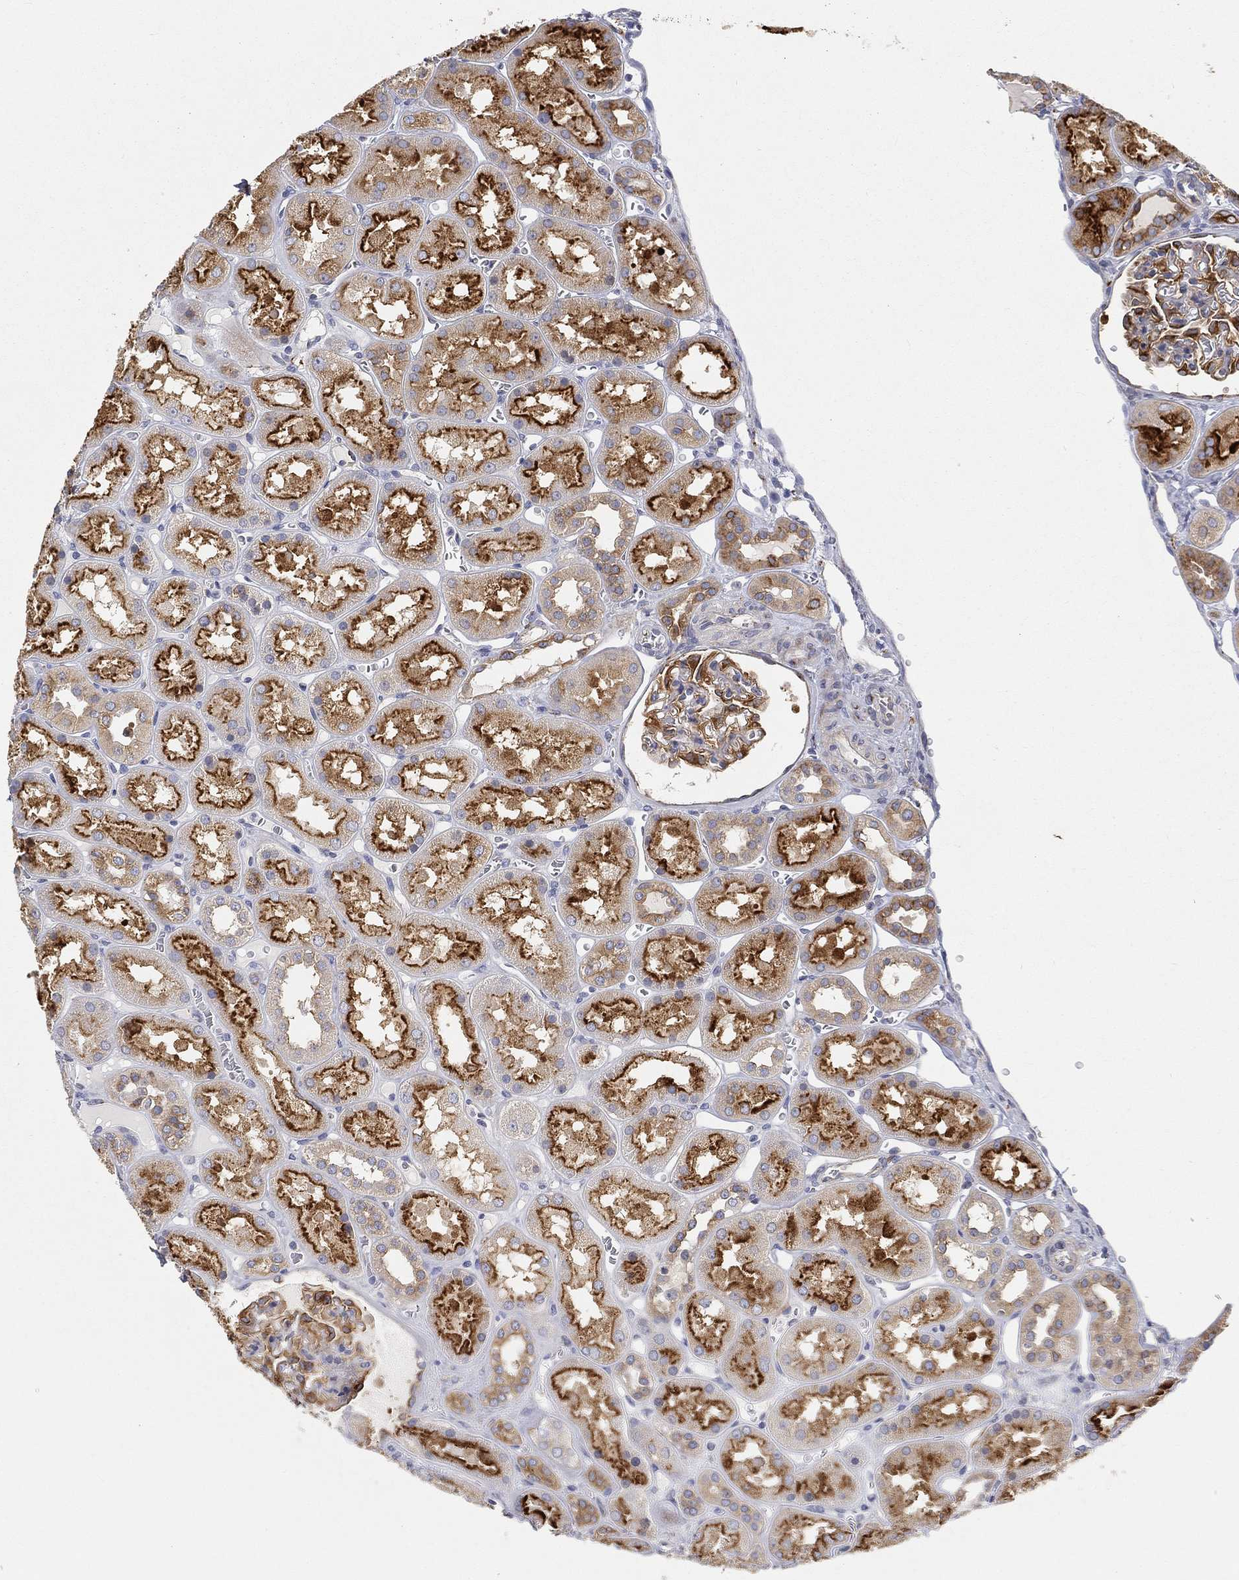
{"staining": {"intensity": "strong", "quantity": "25%-75%", "location": "cytoplasmic/membranous"}, "tissue": "kidney", "cell_type": "Cells in glomeruli", "image_type": "normal", "snomed": [{"axis": "morphology", "description": "Normal tissue, NOS"}, {"axis": "topography", "description": "Kidney"}], "caption": "Kidney stained with a brown dye demonstrates strong cytoplasmic/membranous positive staining in about 25%-75% of cells in glomeruli.", "gene": "TMEM25", "patient": {"sex": "male", "age": 73}}